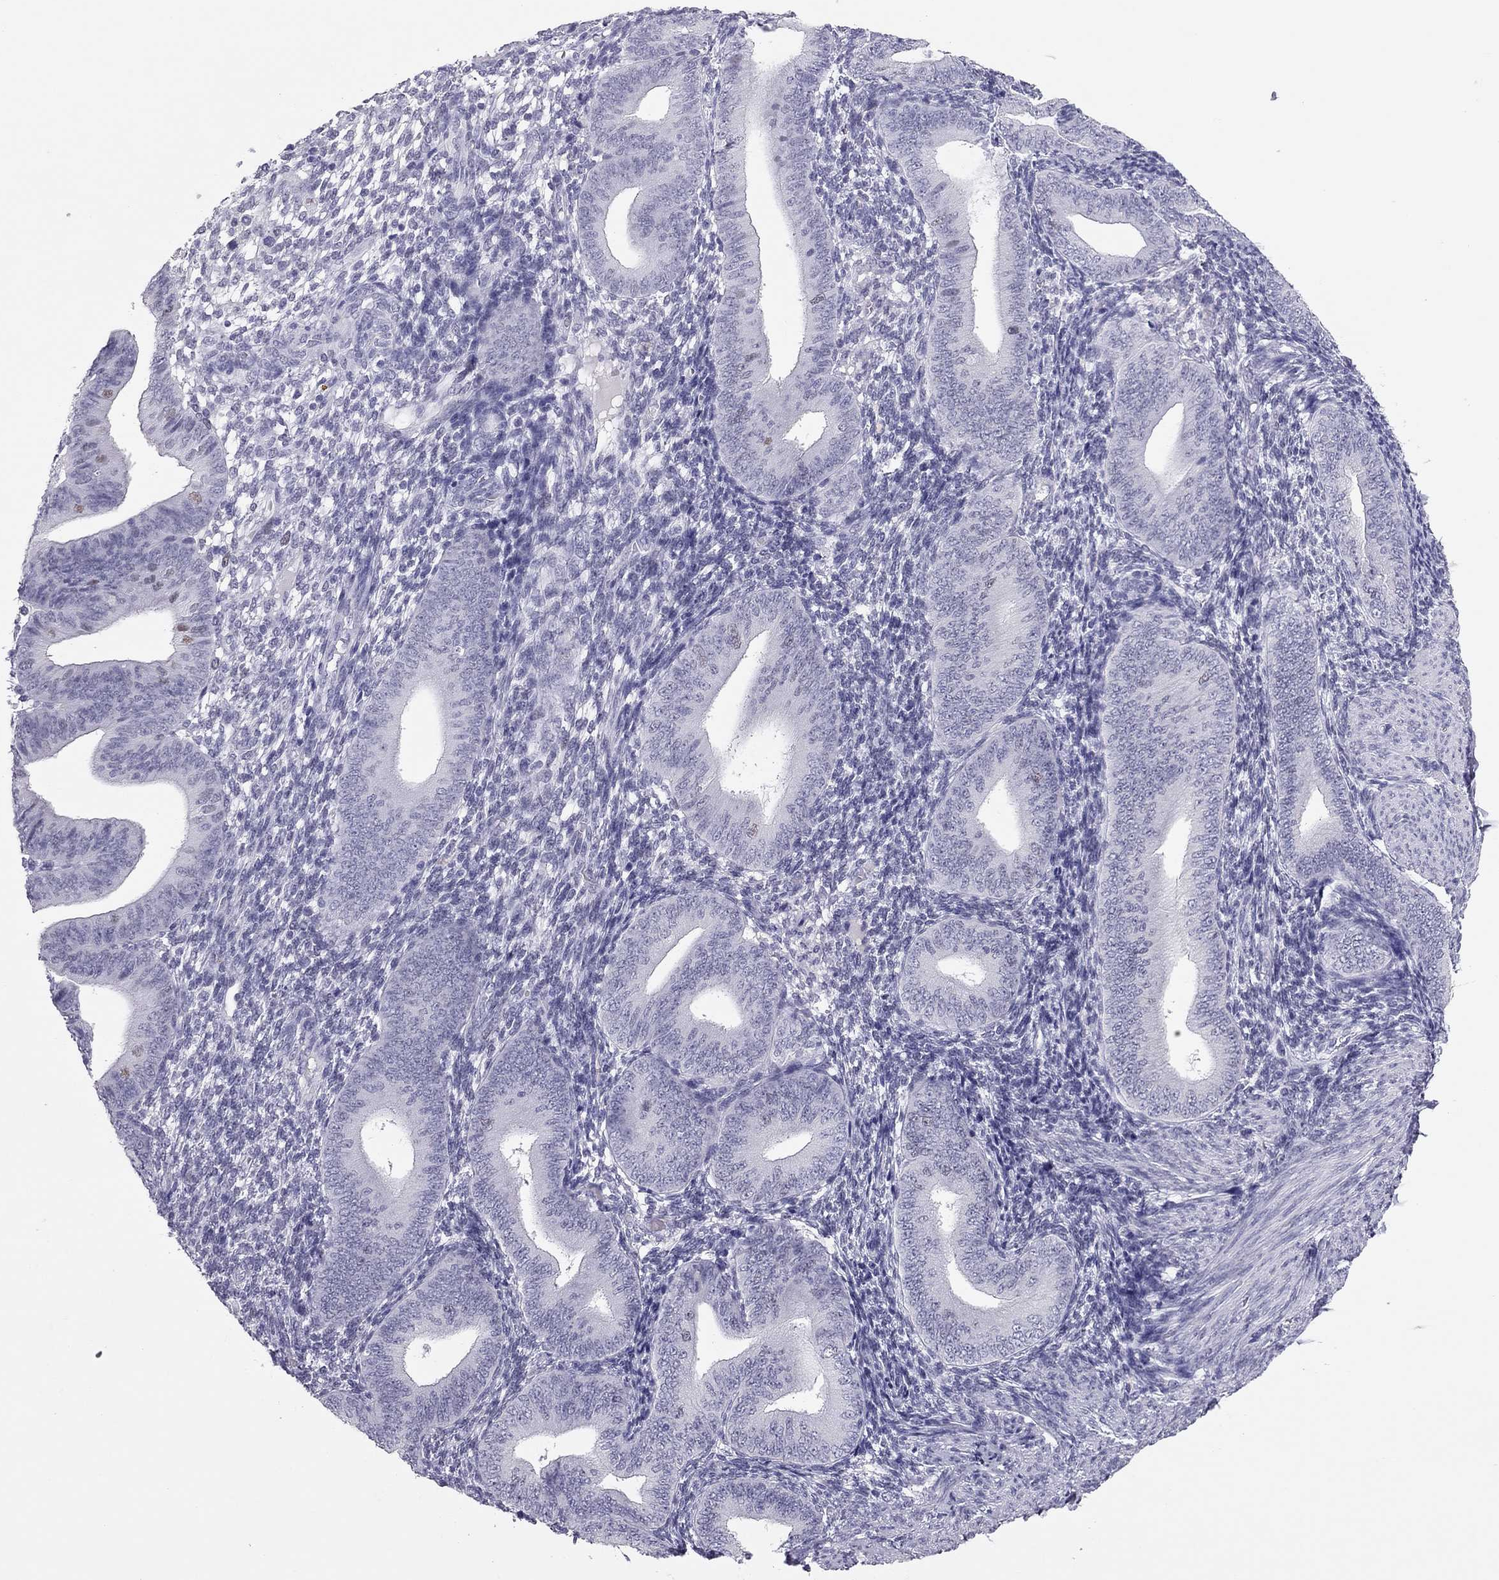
{"staining": {"intensity": "negative", "quantity": "none", "location": "none"}, "tissue": "endometrium", "cell_type": "Cells in endometrial stroma", "image_type": "normal", "snomed": [{"axis": "morphology", "description": "Normal tissue, NOS"}, {"axis": "topography", "description": "Endometrium"}], "caption": "The histopathology image exhibits no staining of cells in endometrial stroma in normal endometrium.", "gene": "PHOX2A", "patient": {"sex": "female", "age": 39}}